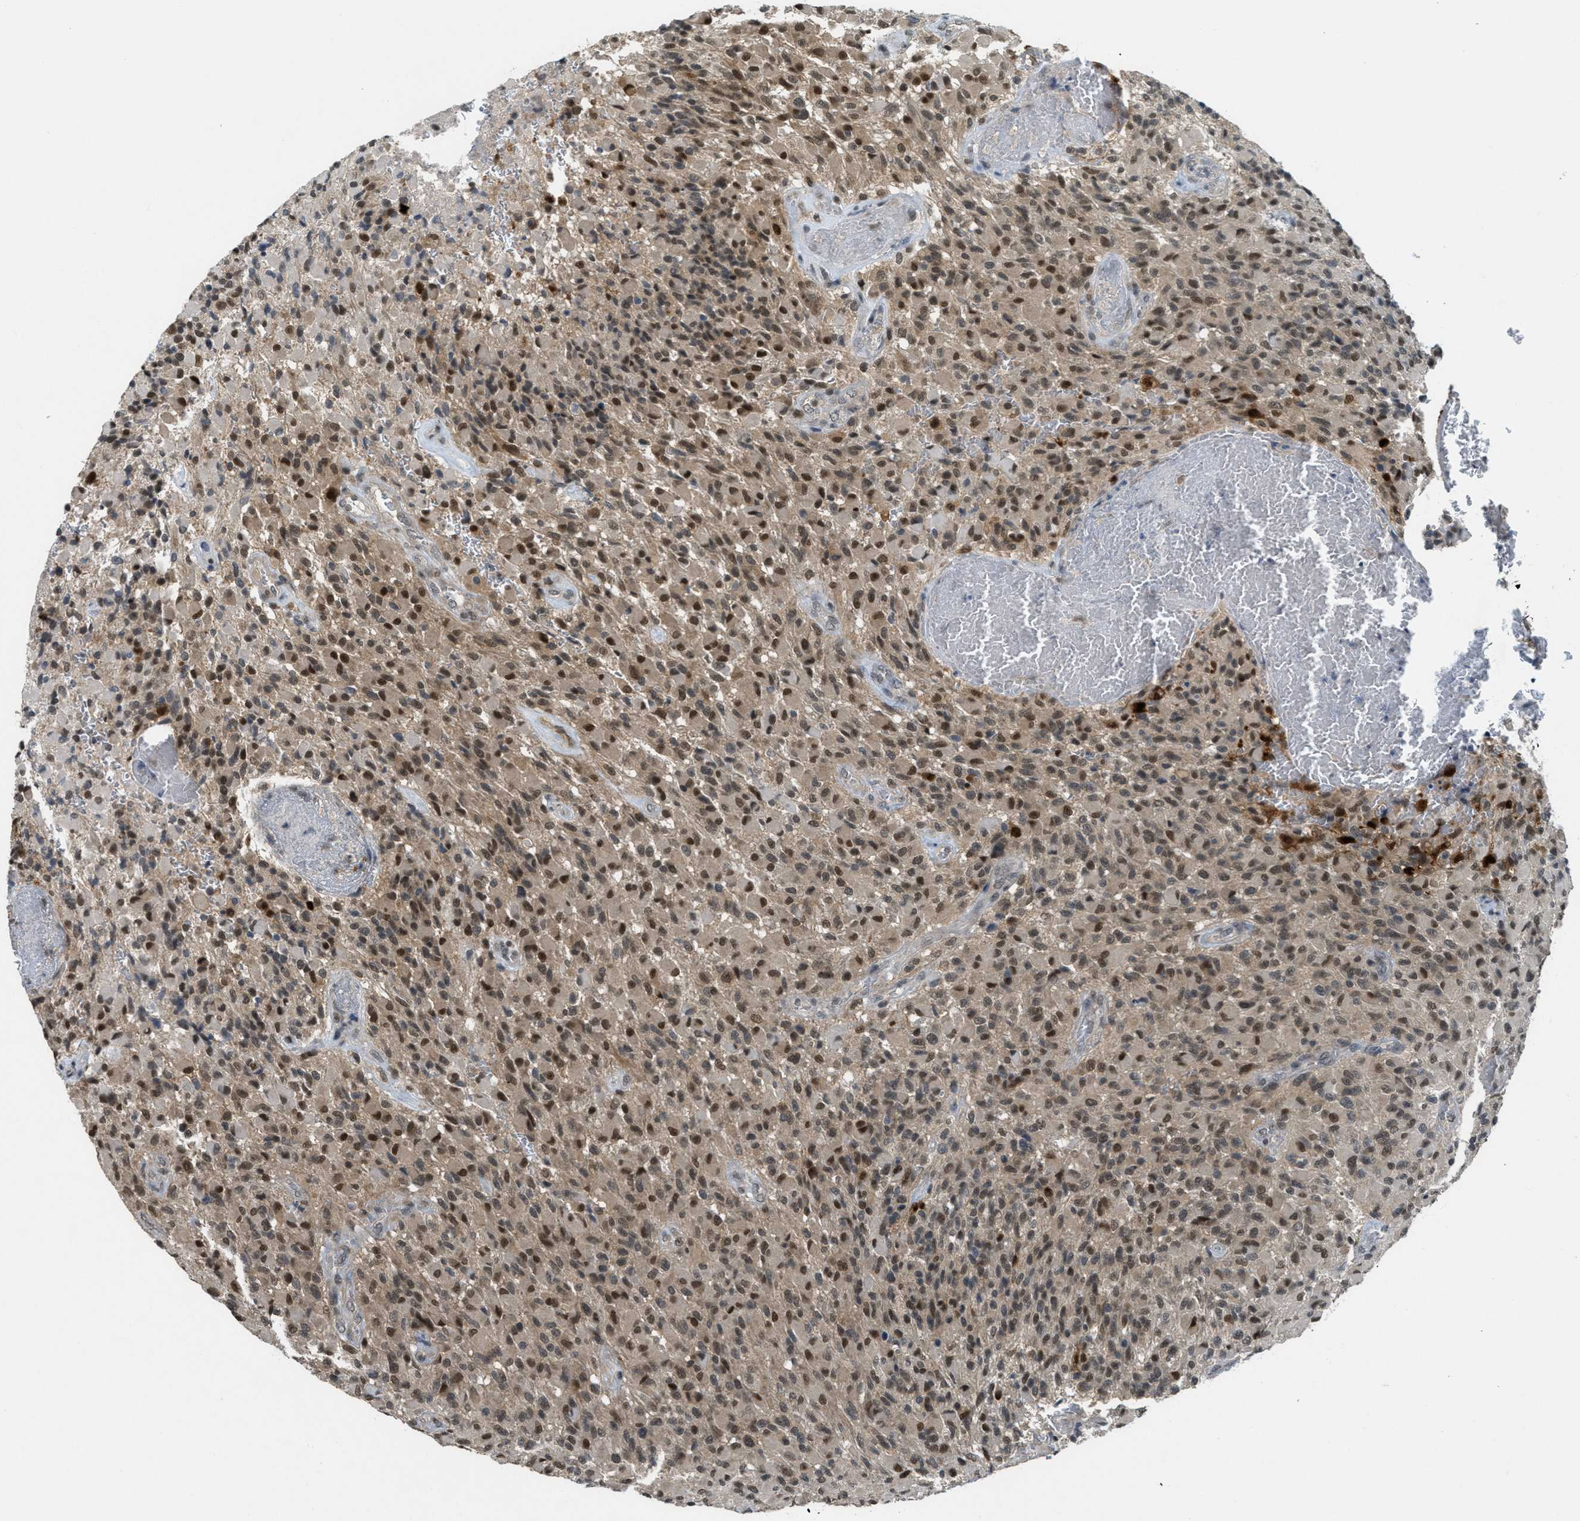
{"staining": {"intensity": "strong", "quantity": ">75%", "location": "cytoplasmic/membranous,nuclear"}, "tissue": "glioma", "cell_type": "Tumor cells", "image_type": "cancer", "snomed": [{"axis": "morphology", "description": "Glioma, malignant, High grade"}, {"axis": "topography", "description": "Brain"}], "caption": "IHC (DAB (3,3'-diaminobenzidine)) staining of human glioma demonstrates strong cytoplasmic/membranous and nuclear protein staining in about >75% of tumor cells.", "gene": "DNAJB1", "patient": {"sex": "male", "age": 71}}